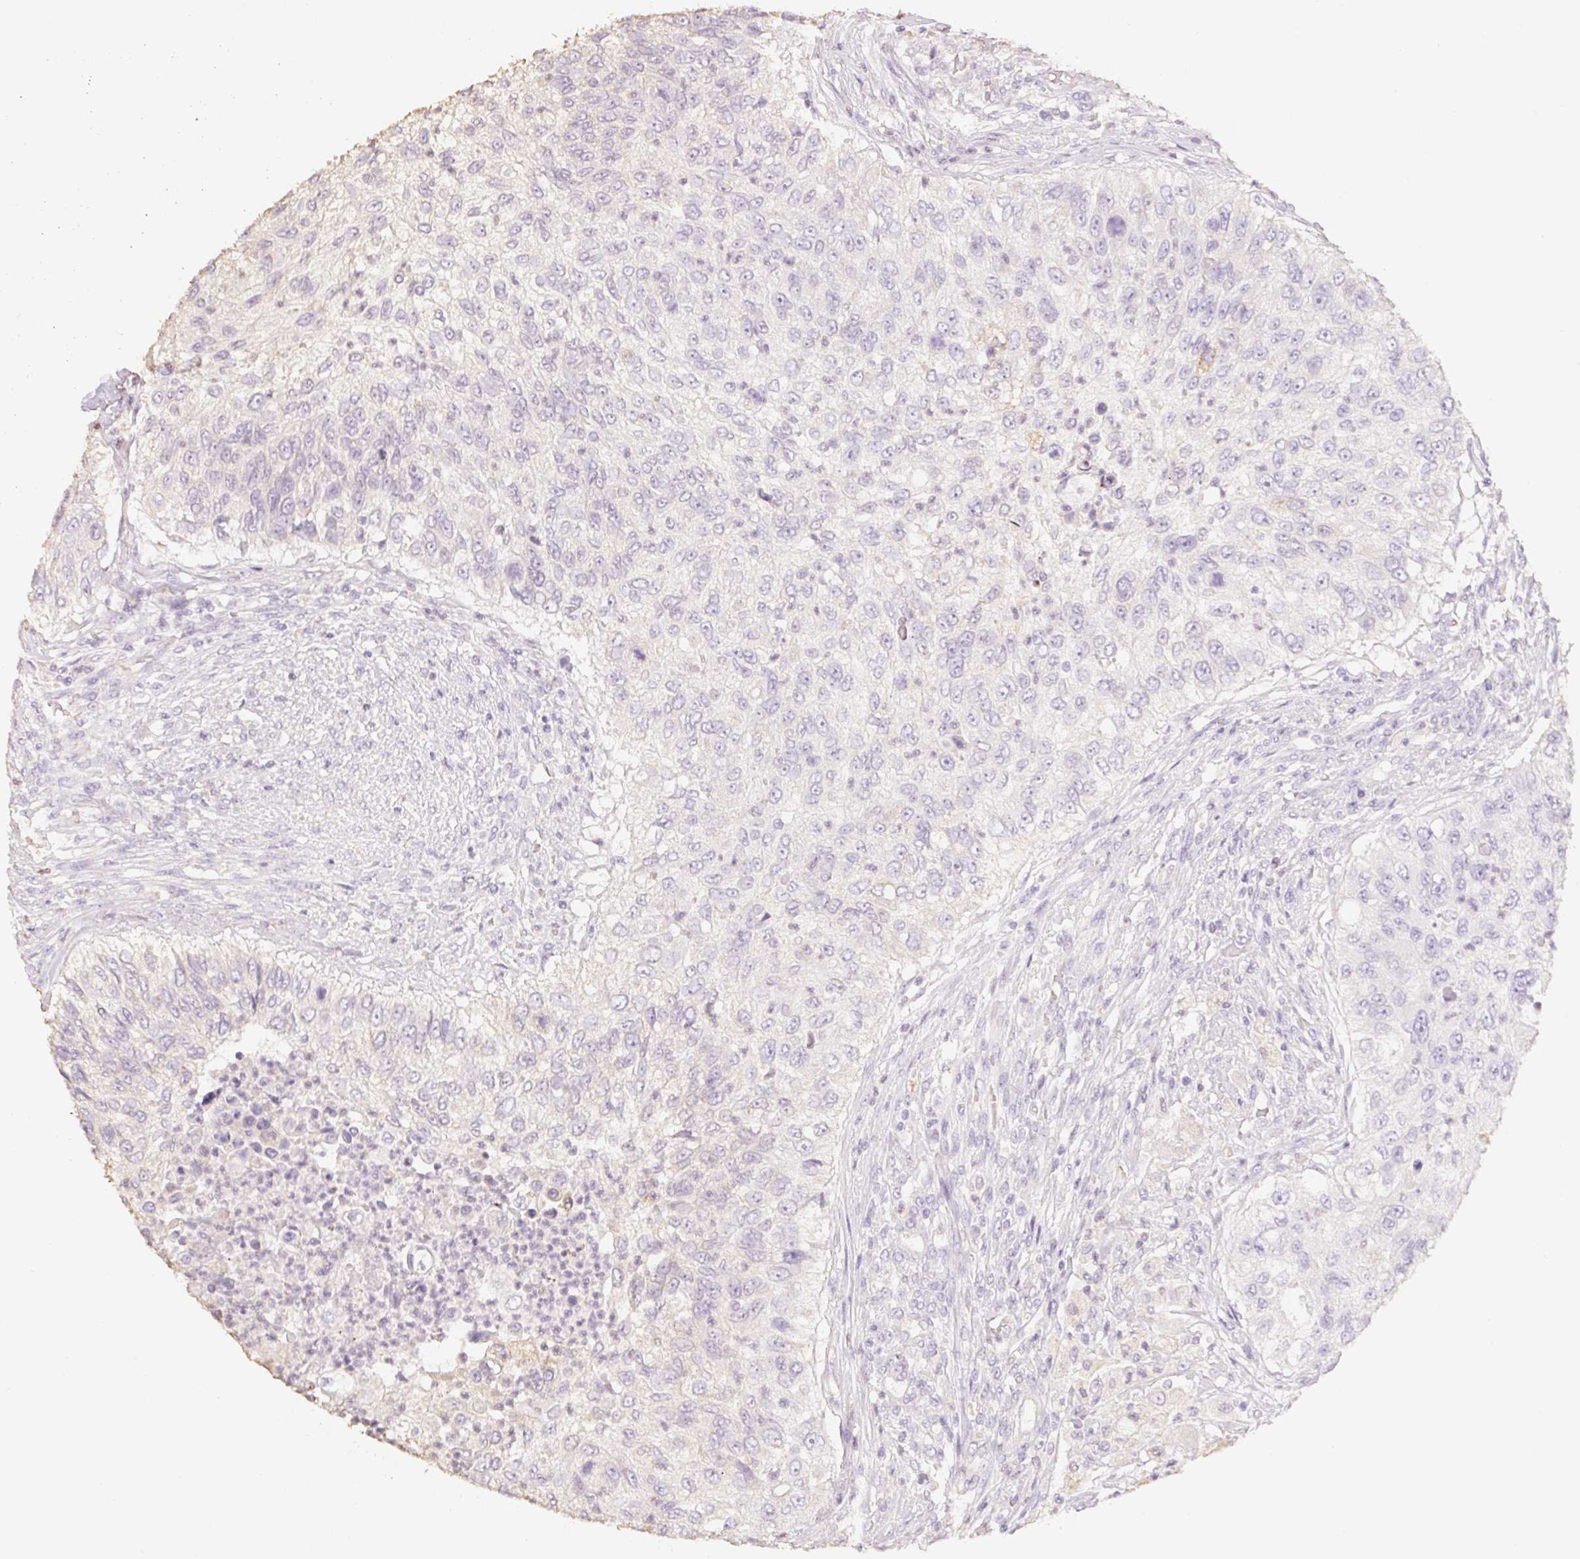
{"staining": {"intensity": "negative", "quantity": "none", "location": "none"}, "tissue": "urothelial cancer", "cell_type": "Tumor cells", "image_type": "cancer", "snomed": [{"axis": "morphology", "description": "Urothelial carcinoma, High grade"}, {"axis": "topography", "description": "Urinary bladder"}], "caption": "High power microscopy histopathology image of an immunohistochemistry (IHC) histopathology image of urothelial cancer, revealing no significant expression in tumor cells.", "gene": "MBOAT7", "patient": {"sex": "female", "age": 60}}